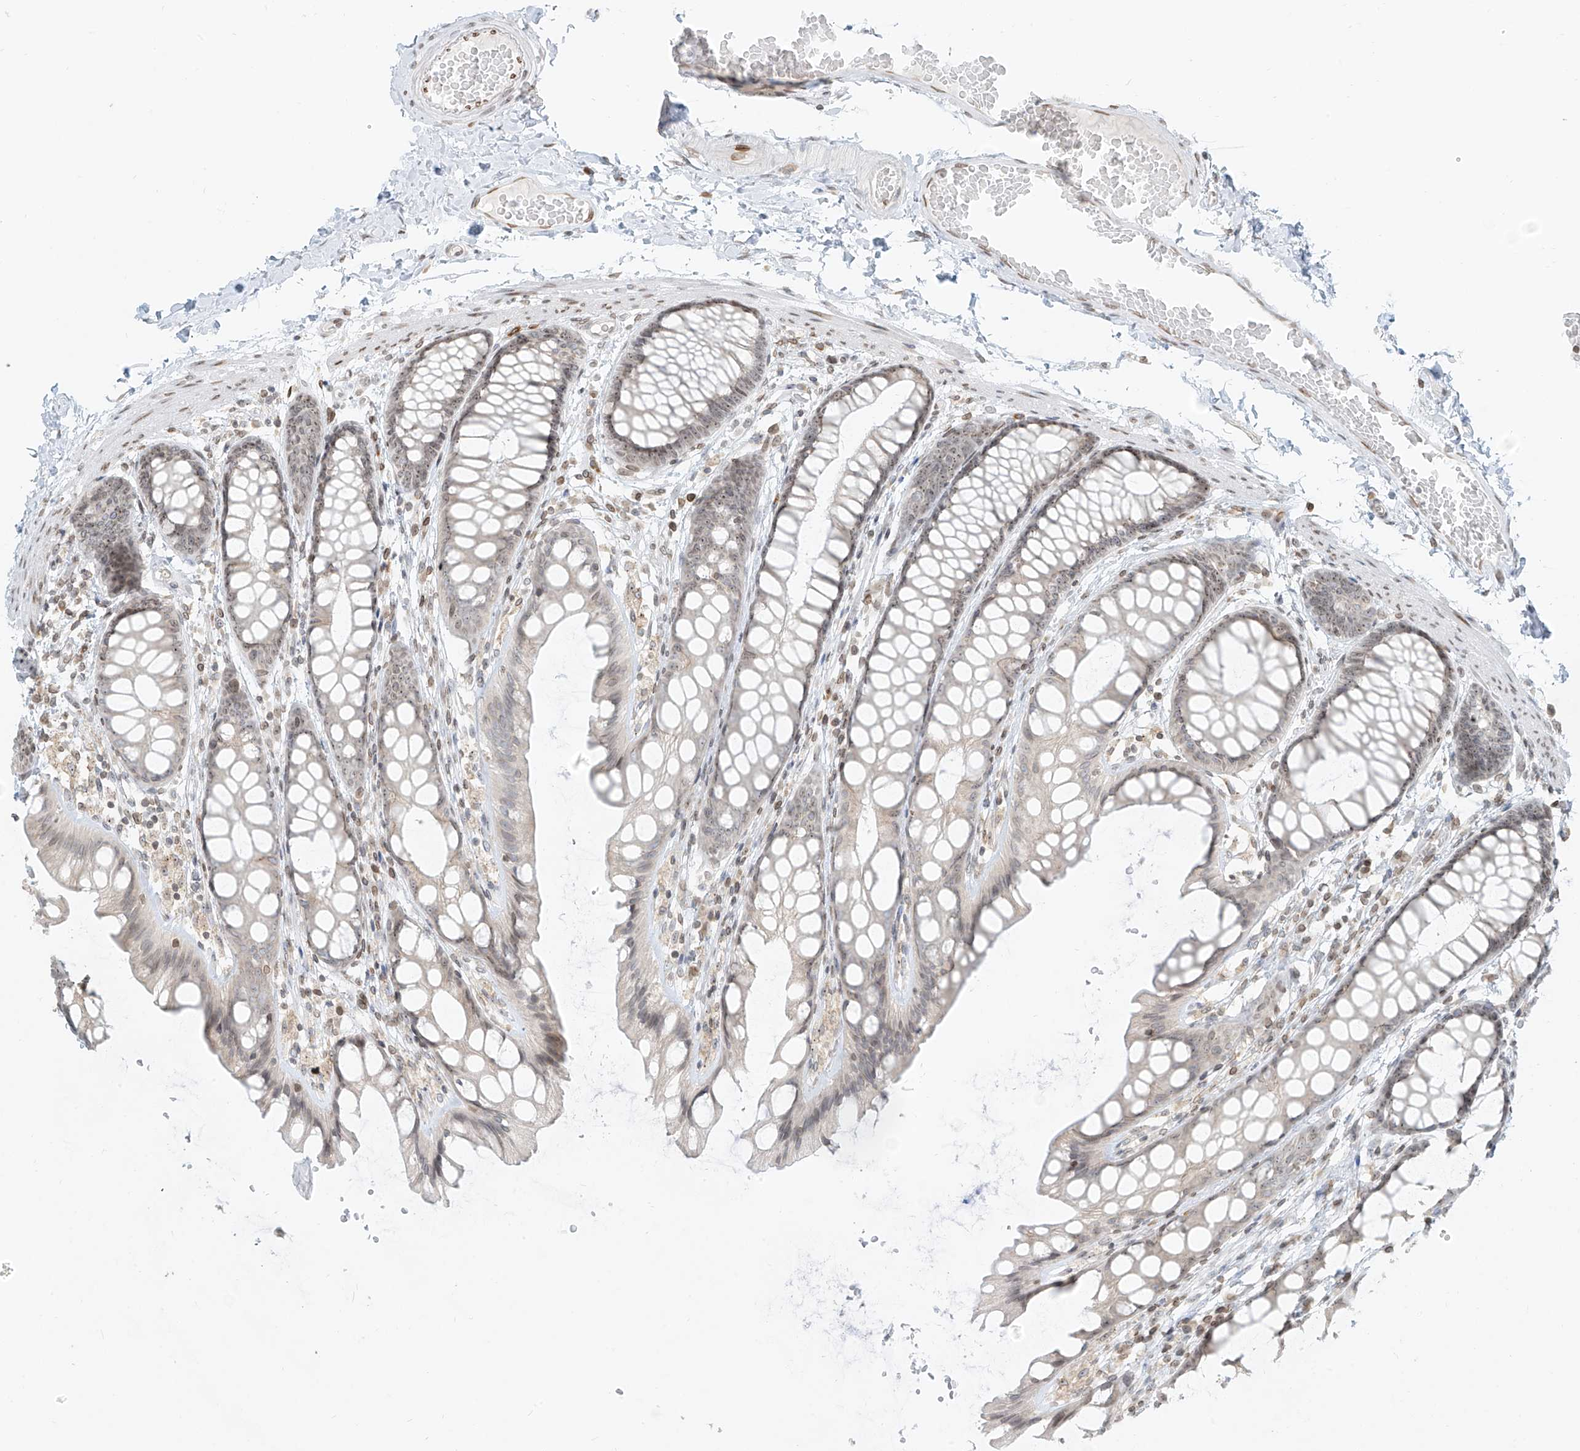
{"staining": {"intensity": "moderate", "quantity": ">75%", "location": "nuclear"}, "tissue": "colon", "cell_type": "Endothelial cells", "image_type": "normal", "snomed": [{"axis": "morphology", "description": "Normal tissue, NOS"}, {"axis": "topography", "description": "Colon"}], "caption": "A brown stain shows moderate nuclear positivity of a protein in endothelial cells of benign human colon.", "gene": "SAMD15", "patient": {"sex": "male", "age": 47}}